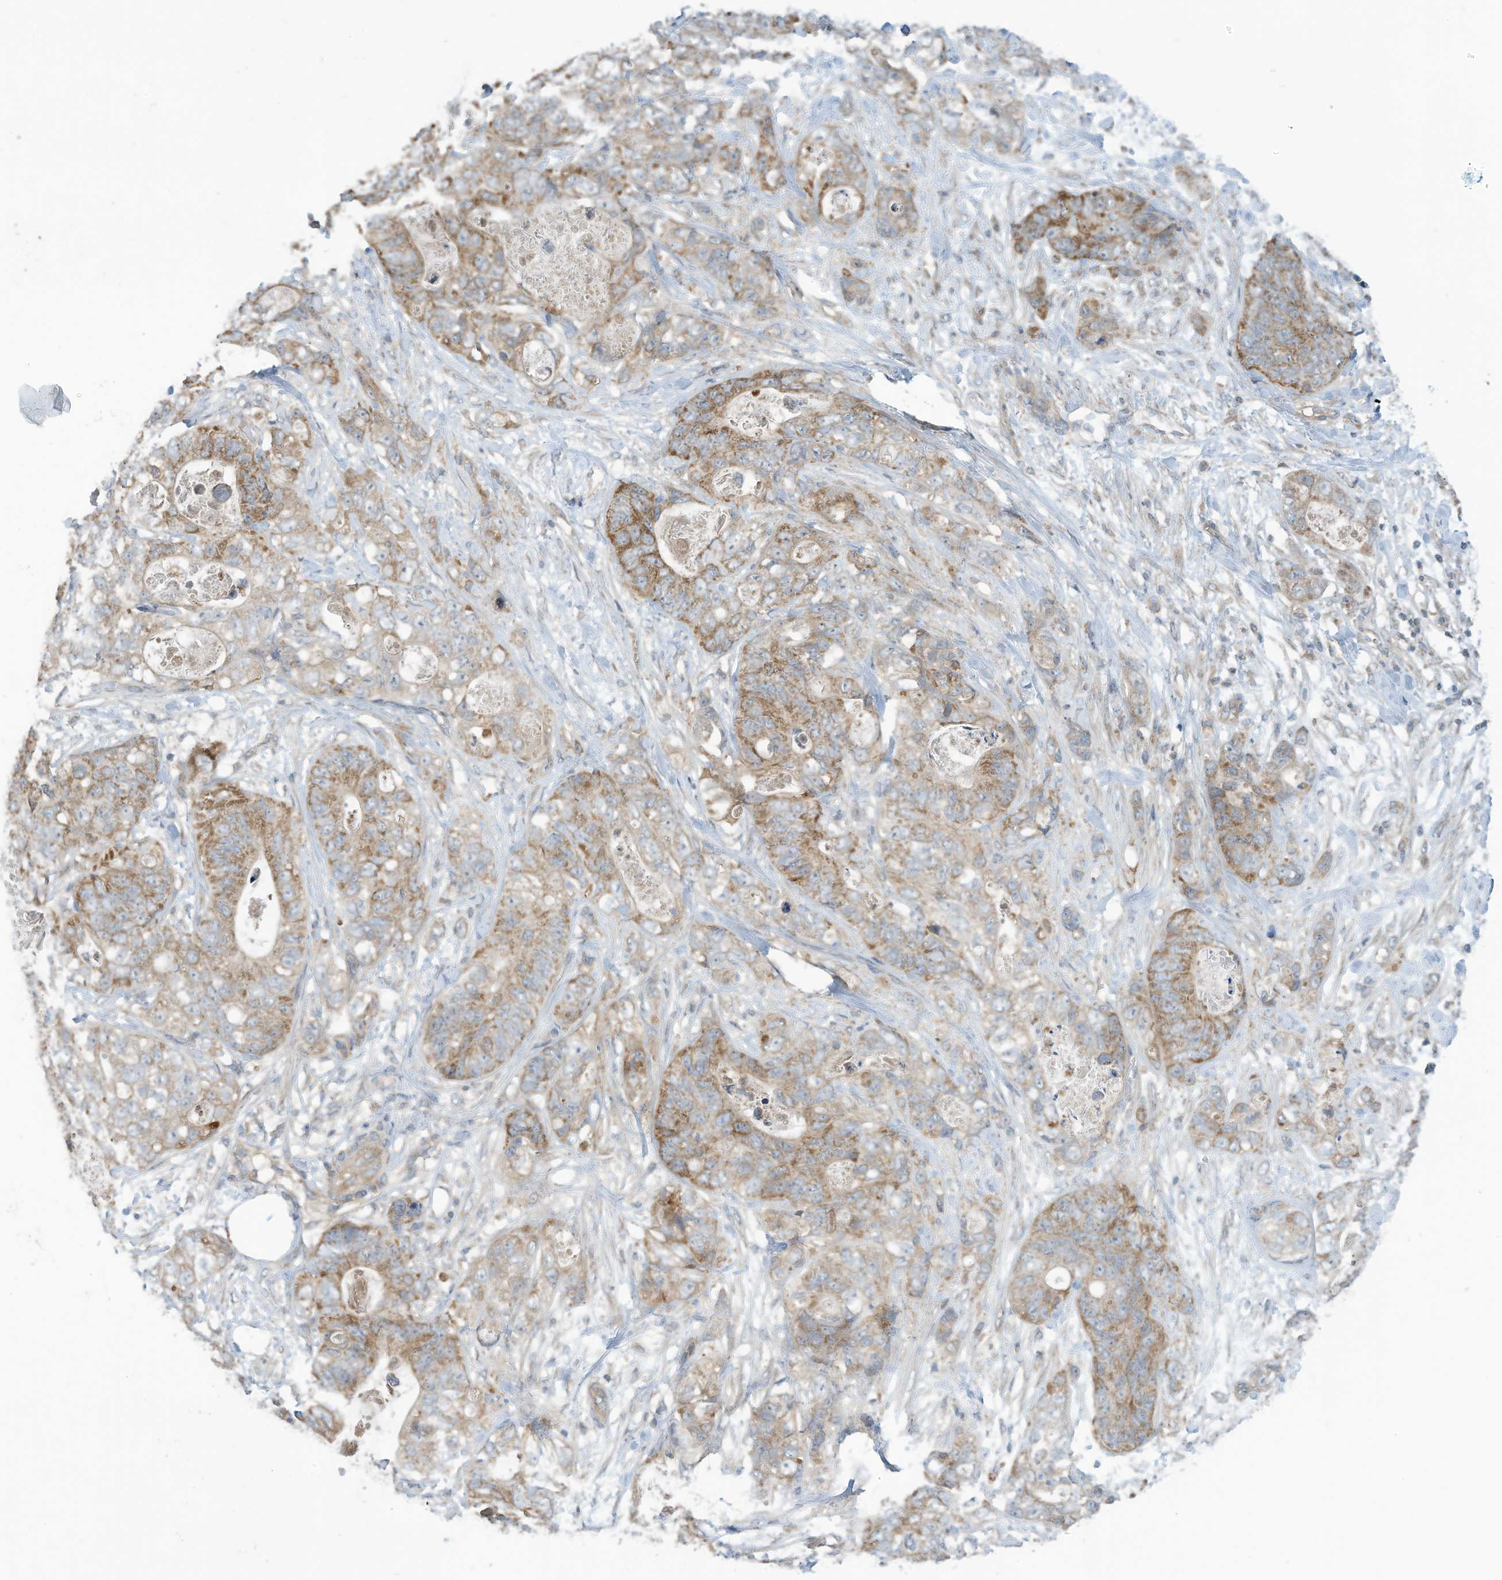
{"staining": {"intensity": "moderate", "quantity": ">75%", "location": "cytoplasmic/membranous"}, "tissue": "stomach cancer", "cell_type": "Tumor cells", "image_type": "cancer", "snomed": [{"axis": "morphology", "description": "Normal tissue, NOS"}, {"axis": "morphology", "description": "Adenocarcinoma, NOS"}, {"axis": "topography", "description": "Stomach"}], "caption": "A high-resolution image shows immunohistochemistry staining of stomach adenocarcinoma, which demonstrates moderate cytoplasmic/membranous expression in about >75% of tumor cells.", "gene": "SCGB1D2", "patient": {"sex": "female", "age": 89}}